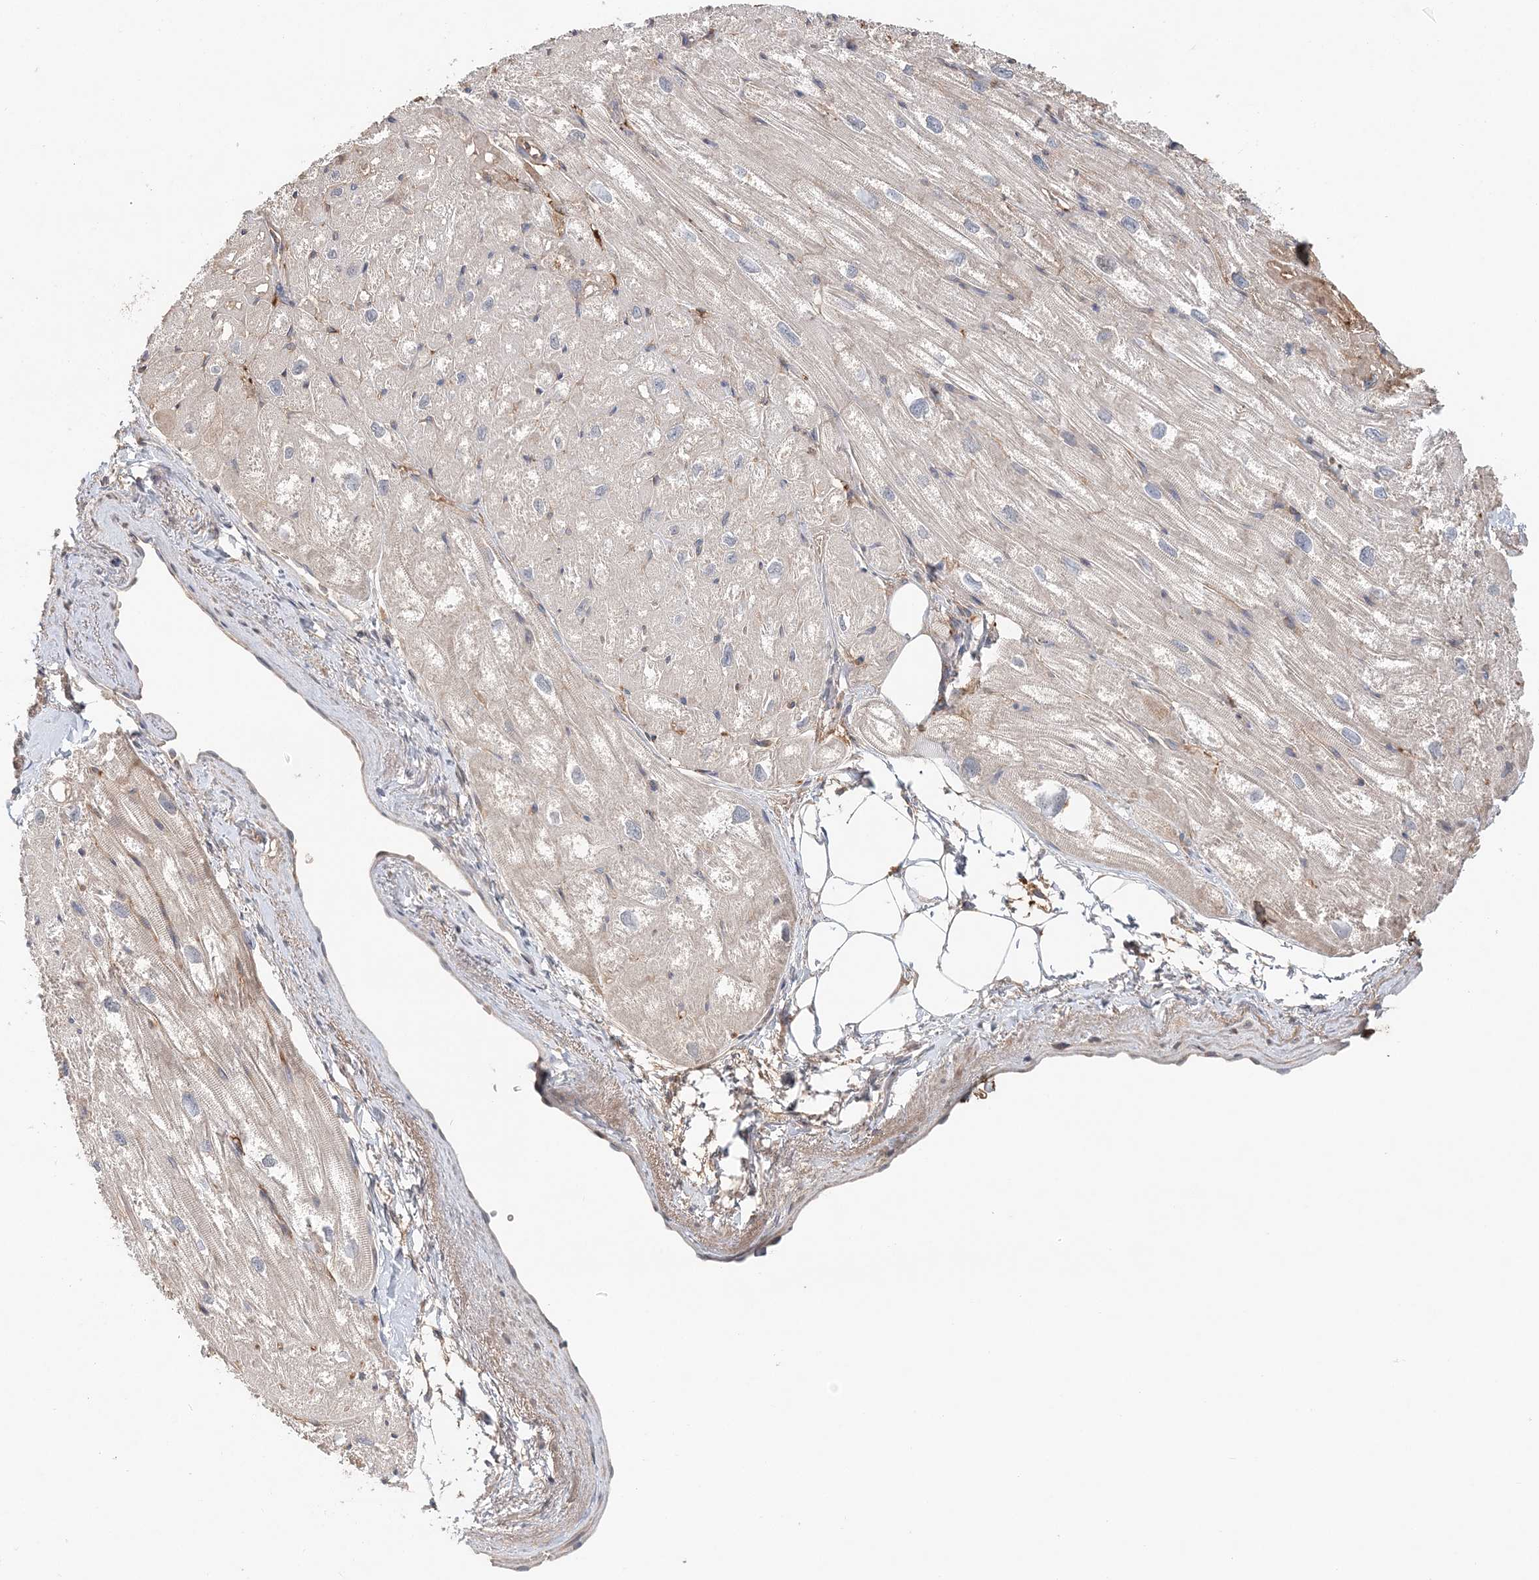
{"staining": {"intensity": "negative", "quantity": "none", "location": "none"}, "tissue": "heart muscle", "cell_type": "Cardiomyocytes", "image_type": "normal", "snomed": [{"axis": "morphology", "description": "Normal tissue, NOS"}, {"axis": "topography", "description": "Heart"}], "caption": "Micrograph shows no significant protein expression in cardiomyocytes of benign heart muscle. (DAB immunohistochemistry (IHC), high magnification).", "gene": "SYCP3", "patient": {"sex": "male", "age": 50}}